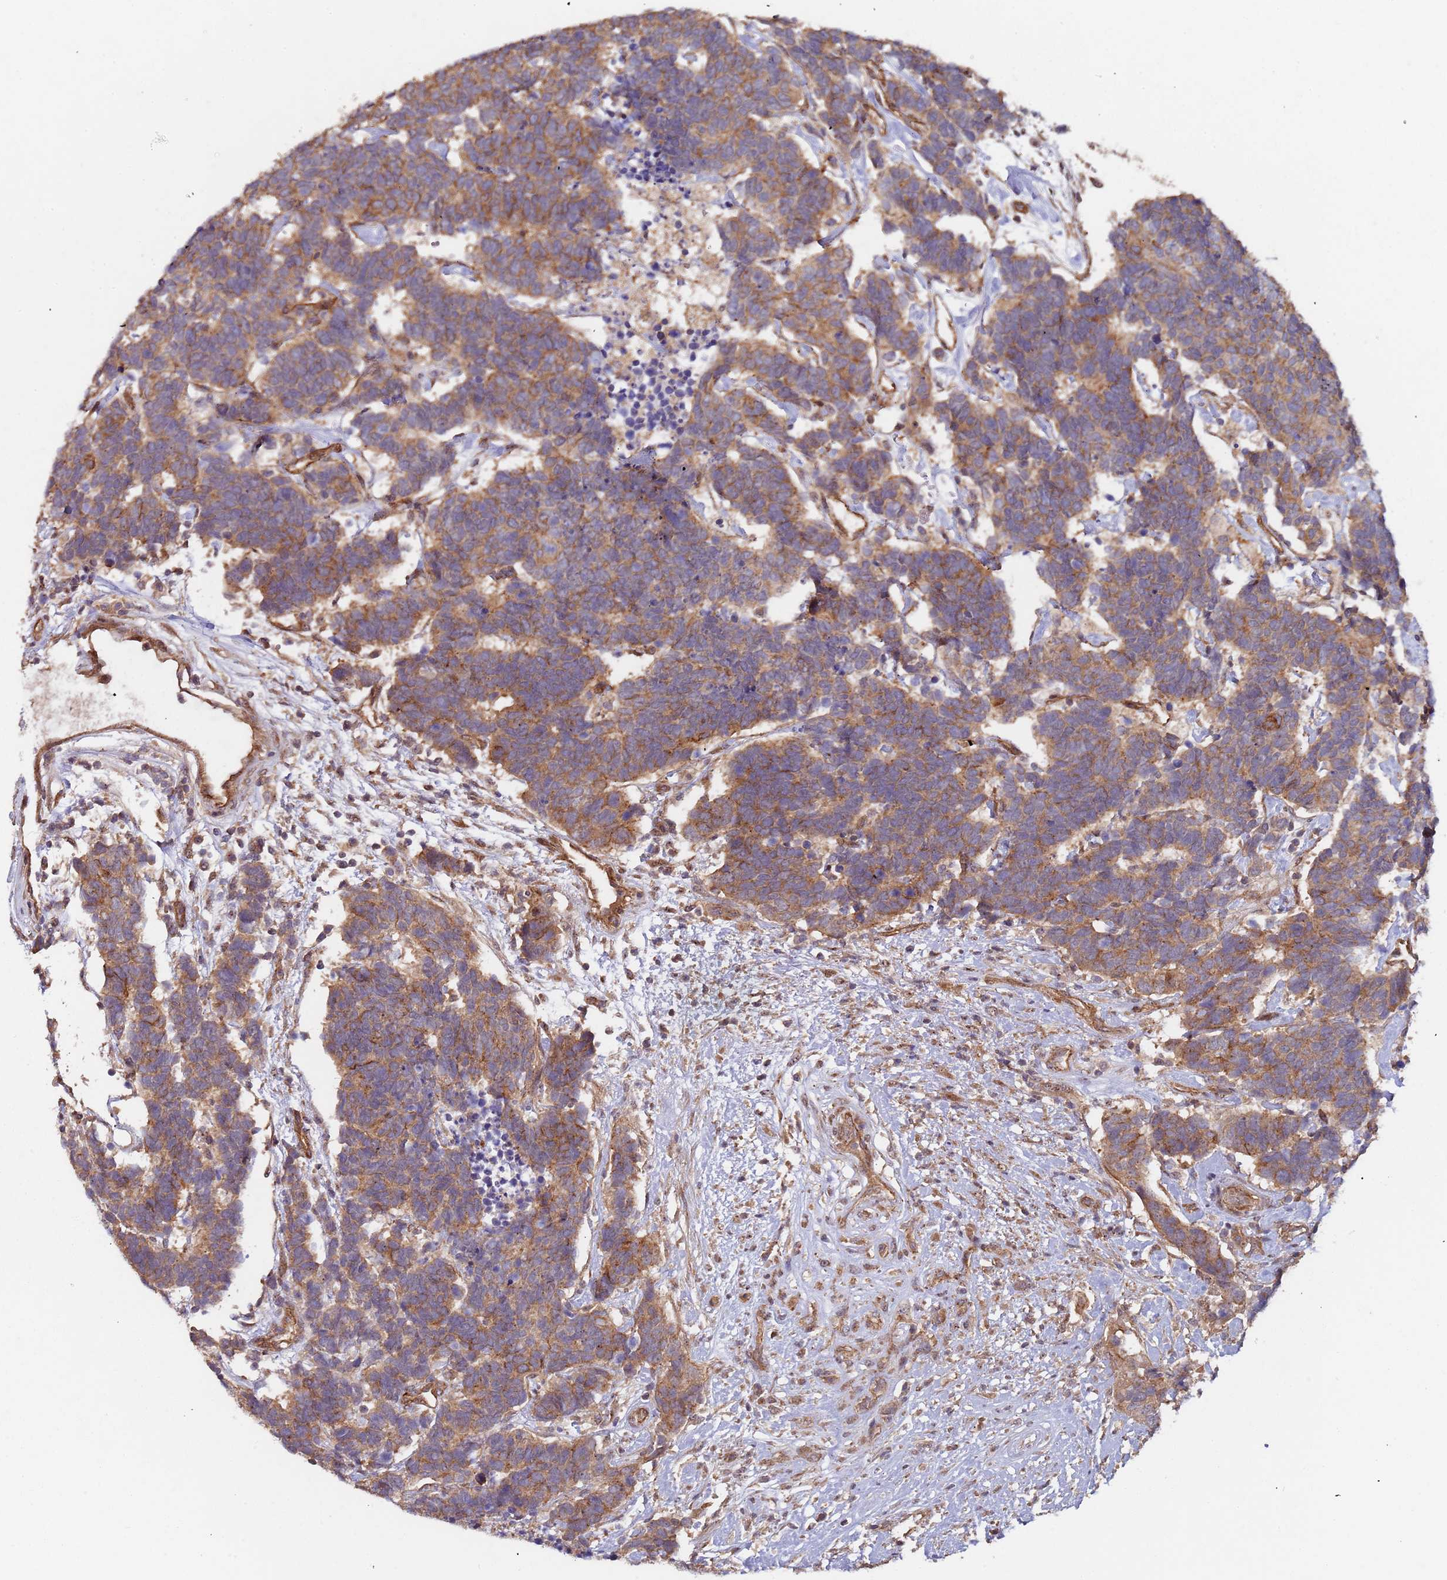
{"staining": {"intensity": "moderate", "quantity": ">75%", "location": "cytoplasmic/membranous"}, "tissue": "carcinoid", "cell_type": "Tumor cells", "image_type": "cancer", "snomed": [{"axis": "morphology", "description": "Carcinoma, NOS"}, {"axis": "morphology", "description": "Carcinoid, malignant, NOS"}, {"axis": "topography", "description": "Urinary bladder"}], "caption": "A brown stain highlights moderate cytoplasmic/membranous expression of a protein in carcinoma tumor cells.", "gene": "KANSL1L", "patient": {"sex": "male", "age": 57}}